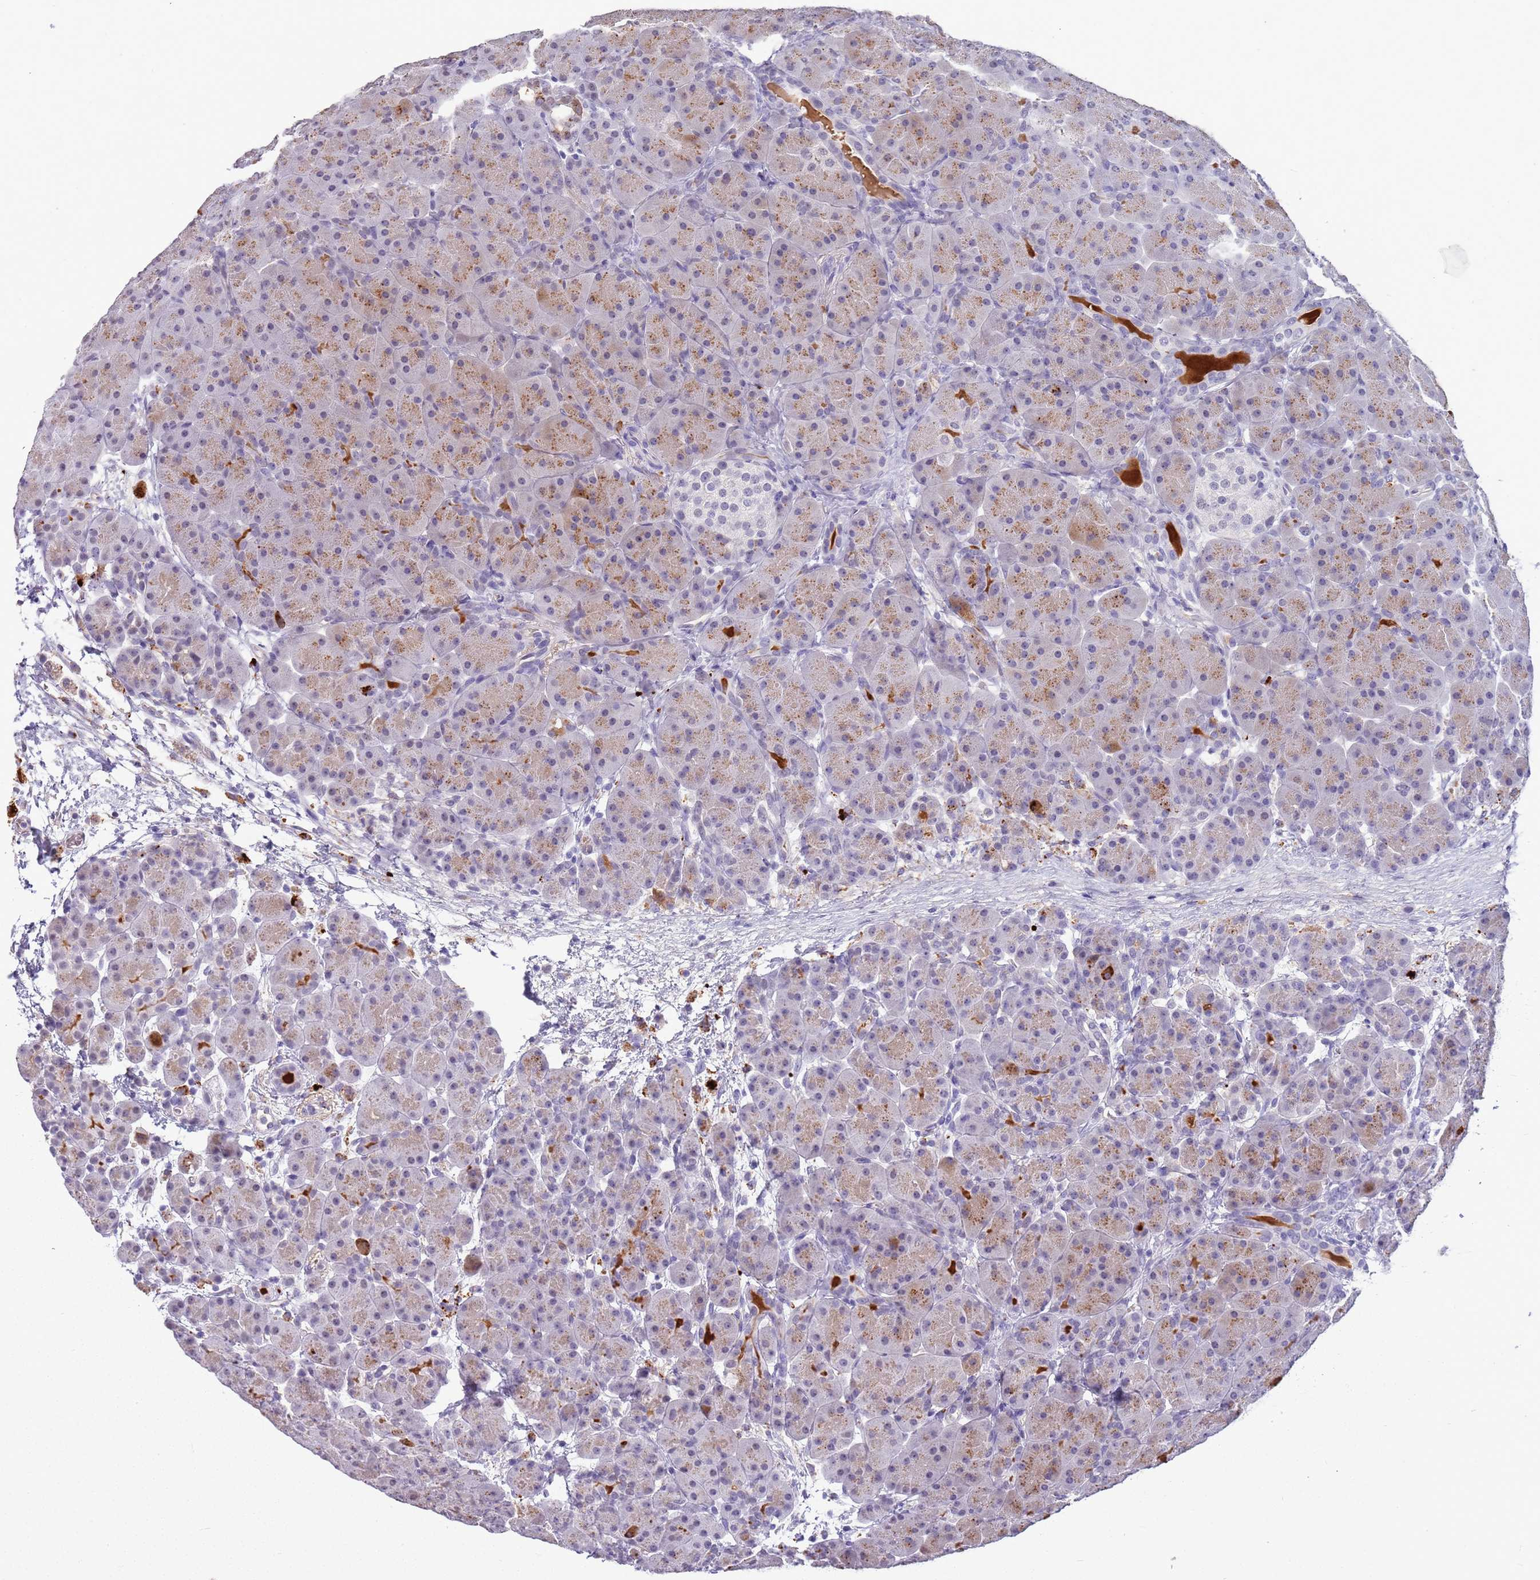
{"staining": {"intensity": "moderate", "quantity": "25%-75%", "location": "cytoplasmic/membranous"}, "tissue": "pancreas", "cell_type": "Exocrine glandular cells", "image_type": "normal", "snomed": [{"axis": "morphology", "description": "Normal tissue, NOS"}, {"axis": "topography", "description": "Pancreas"}], "caption": "Brown immunohistochemical staining in unremarkable human pancreas exhibits moderate cytoplasmic/membranous staining in approximately 25%-75% of exocrine glandular cells. The staining was performed using DAB, with brown indicating positive protein expression. Nuclei are stained blue with hematoxylin.", "gene": "CTRC", "patient": {"sex": "male", "age": 66}}